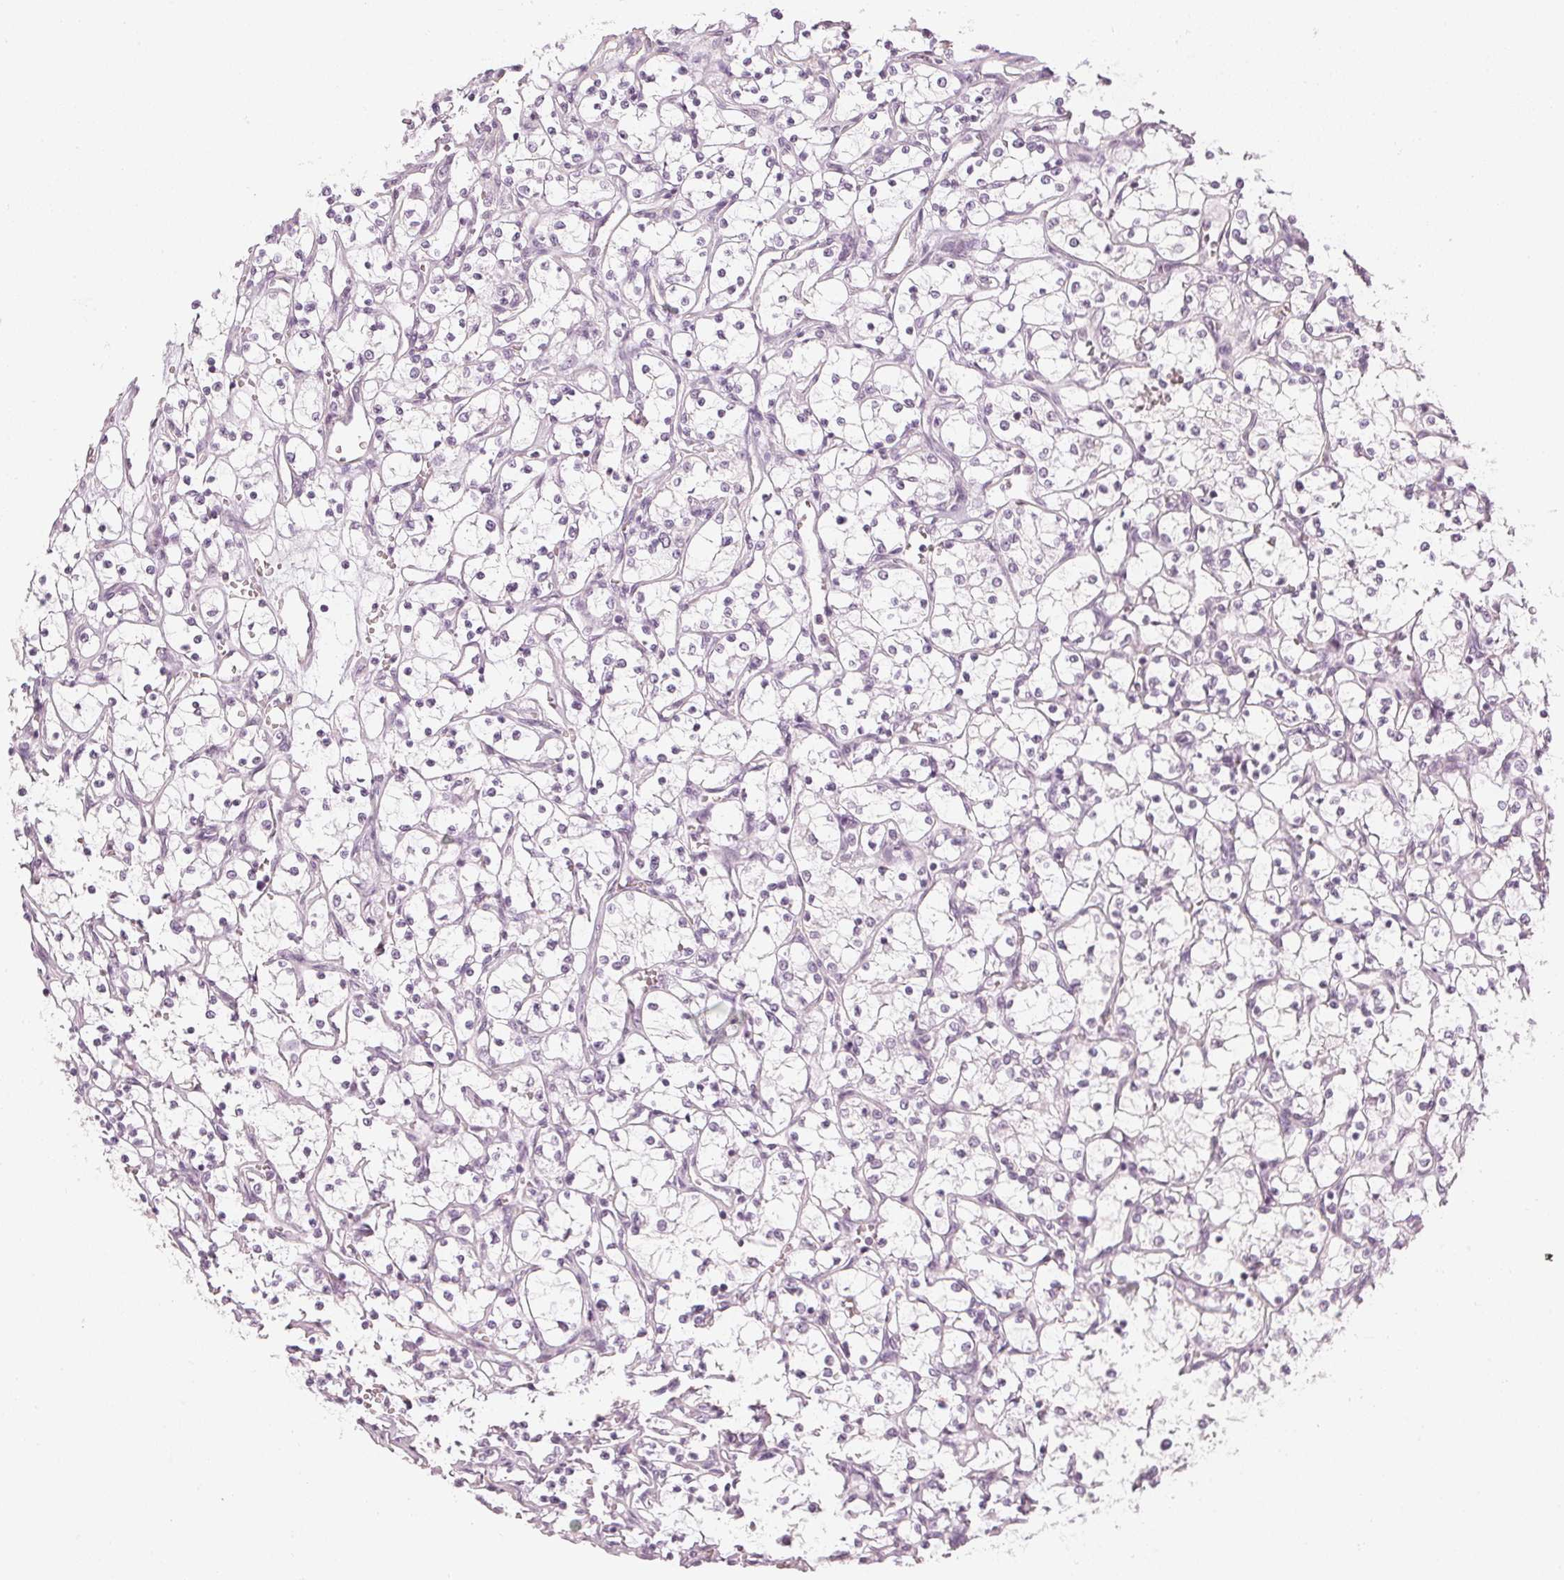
{"staining": {"intensity": "negative", "quantity": "none", "location": "none"}, "tissue": "renal cancer", "cell_type": "Tumor cells", "image_type": "cancer", "snomed": [{"axis": "morphology", "description": "Adenocarcinoma, NOS"}, {"axis": "topography", "description": "Kidney"}], "caption": "Immunohistochemistry of renal cancer (adenocarcinoma) displays no staining in tumor cells.", "gene": "APLP1", "patient": {"sex": "female", "age": 69}}